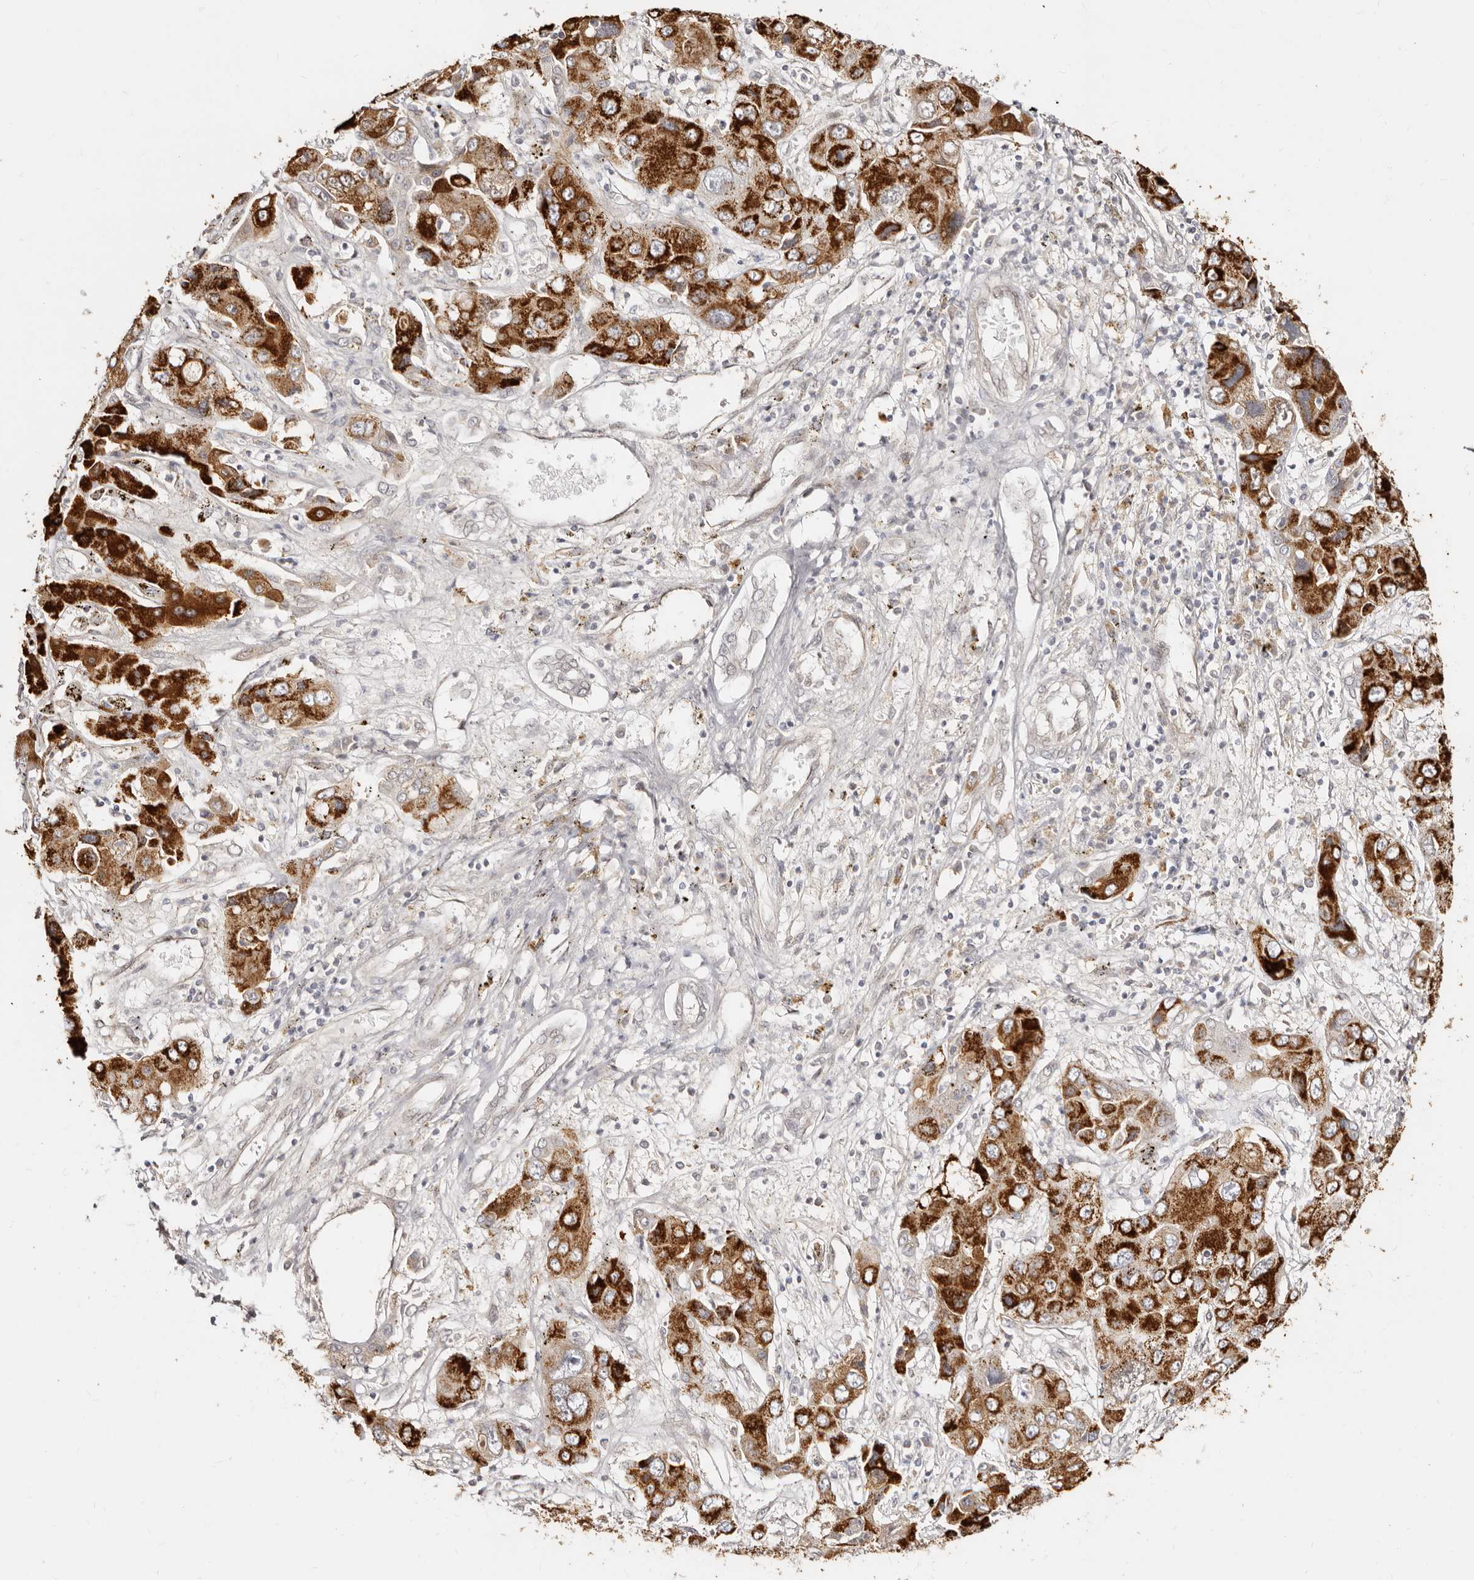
{"staining": {"intensity": "strong", "quantity": ">75%", "location": "cytoplasmic/membranous"}, "tissue": "liver cancer", "cell_type": "Tumor cells", "image_type": "cancer", "snomed": [{"axis": "morphology", "description": "Cholangiocarcinoma"}, {"axis": "topography", "description": "Liver"}], "caption": "There is high levels of strong cytoplasmic/membranous expression in tumor cells of cholangiocarcinoma (liver), as demonstrated by immunohistochemical staining (brown color).", "gene": "LCORL", "patient": {"sex": "male", "age": 67}}